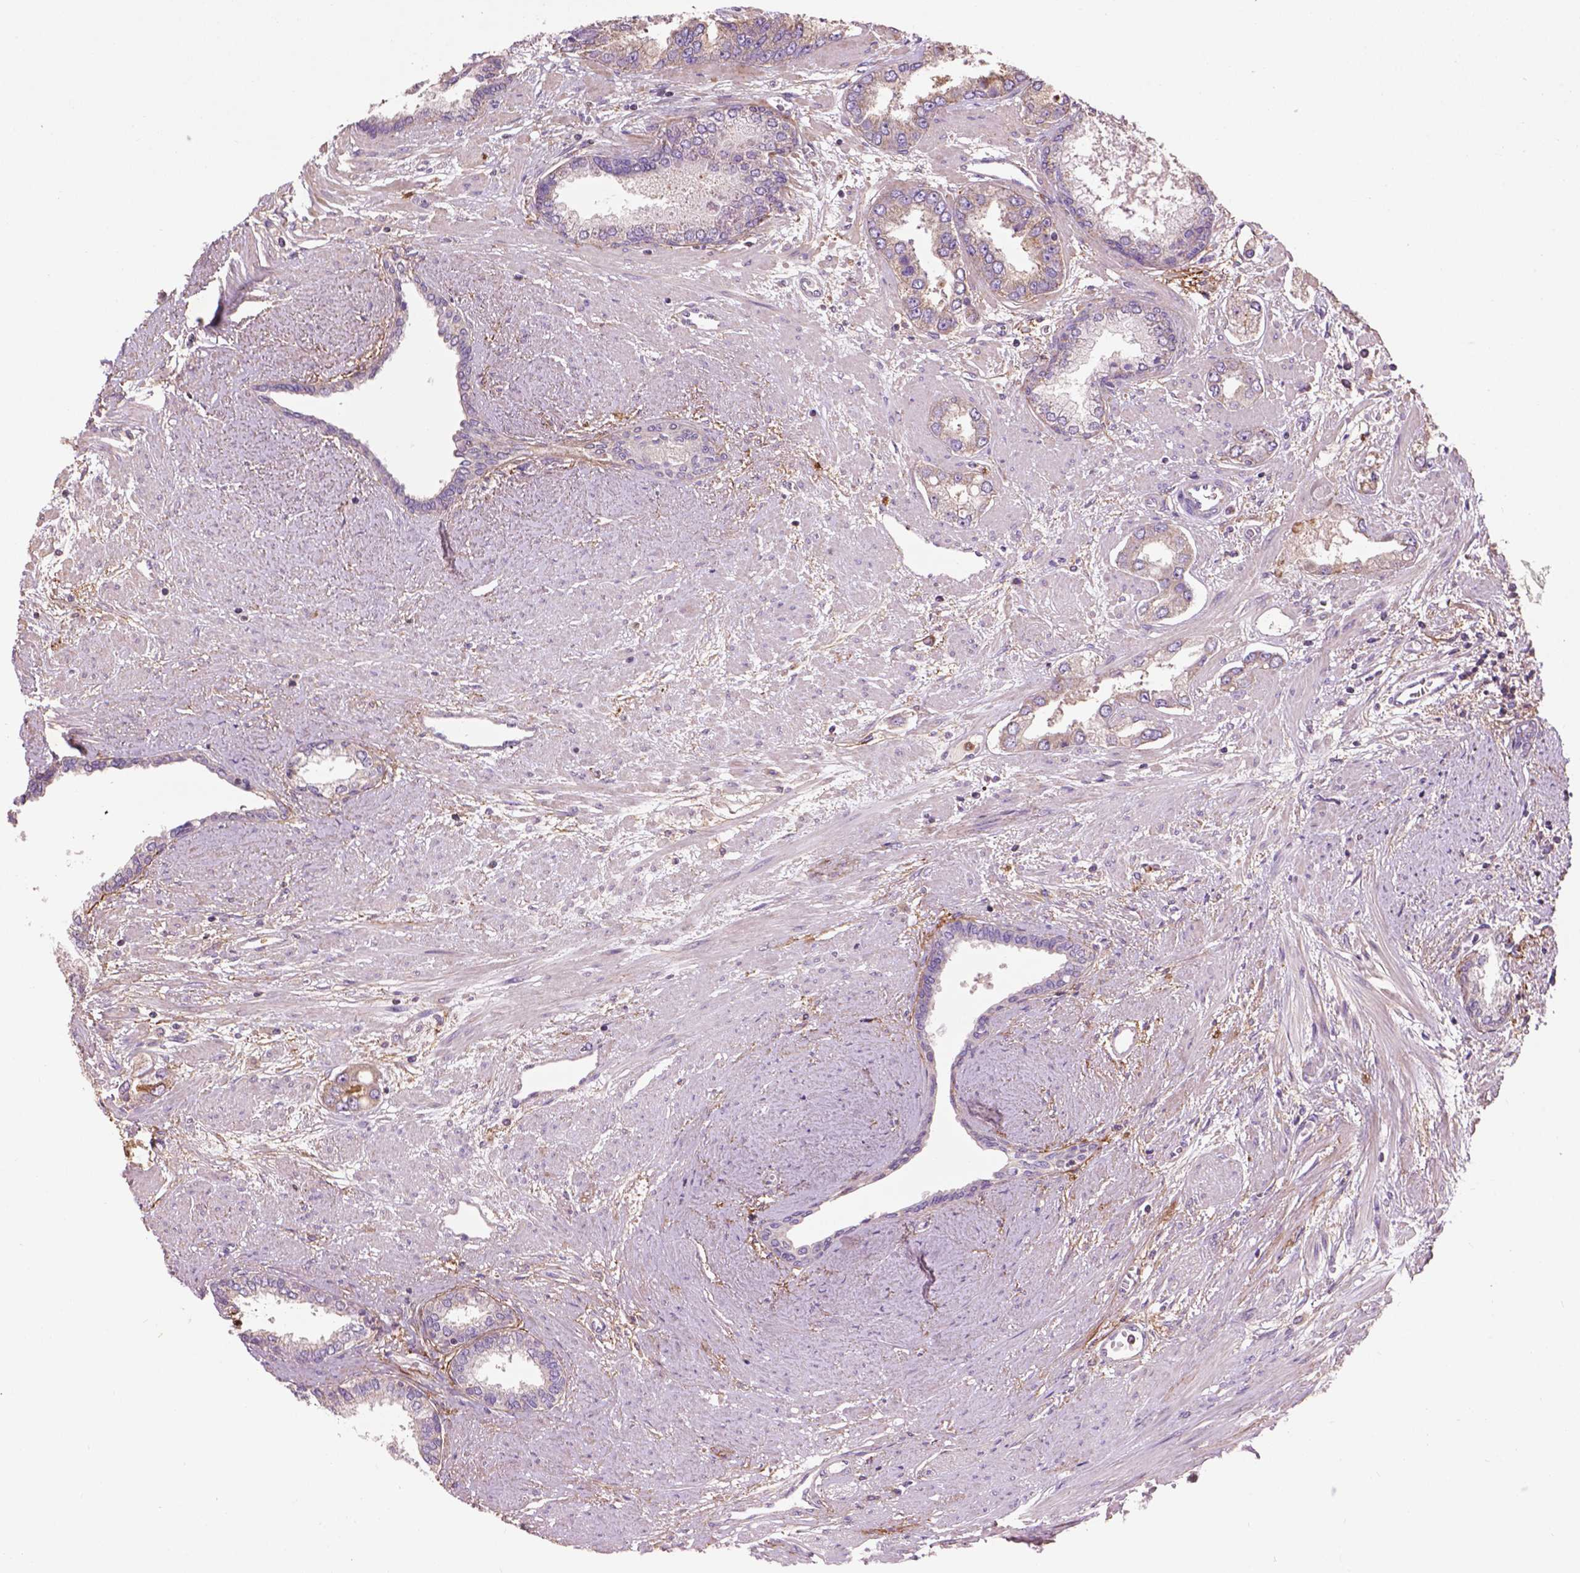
{"staining": {"intensity": "negative", "quantity": "none", "location": "none"}, "tissue": "prostate cancer", "cell_type": "Tumor cells", "image_type": "cancer", "snomed": [{"axis": "morphology", "description": "Adenocarcinoma, Low grade"}, {"axis": "topography", "description": "Prostate"}], "caption": "The histopathology image exhibits no staining of tumor cells in prostate cancer (adenocarcinoma (low-grade)).", "gene": "LRRC3C", "patient": {"sex": "male", "age": 60}}